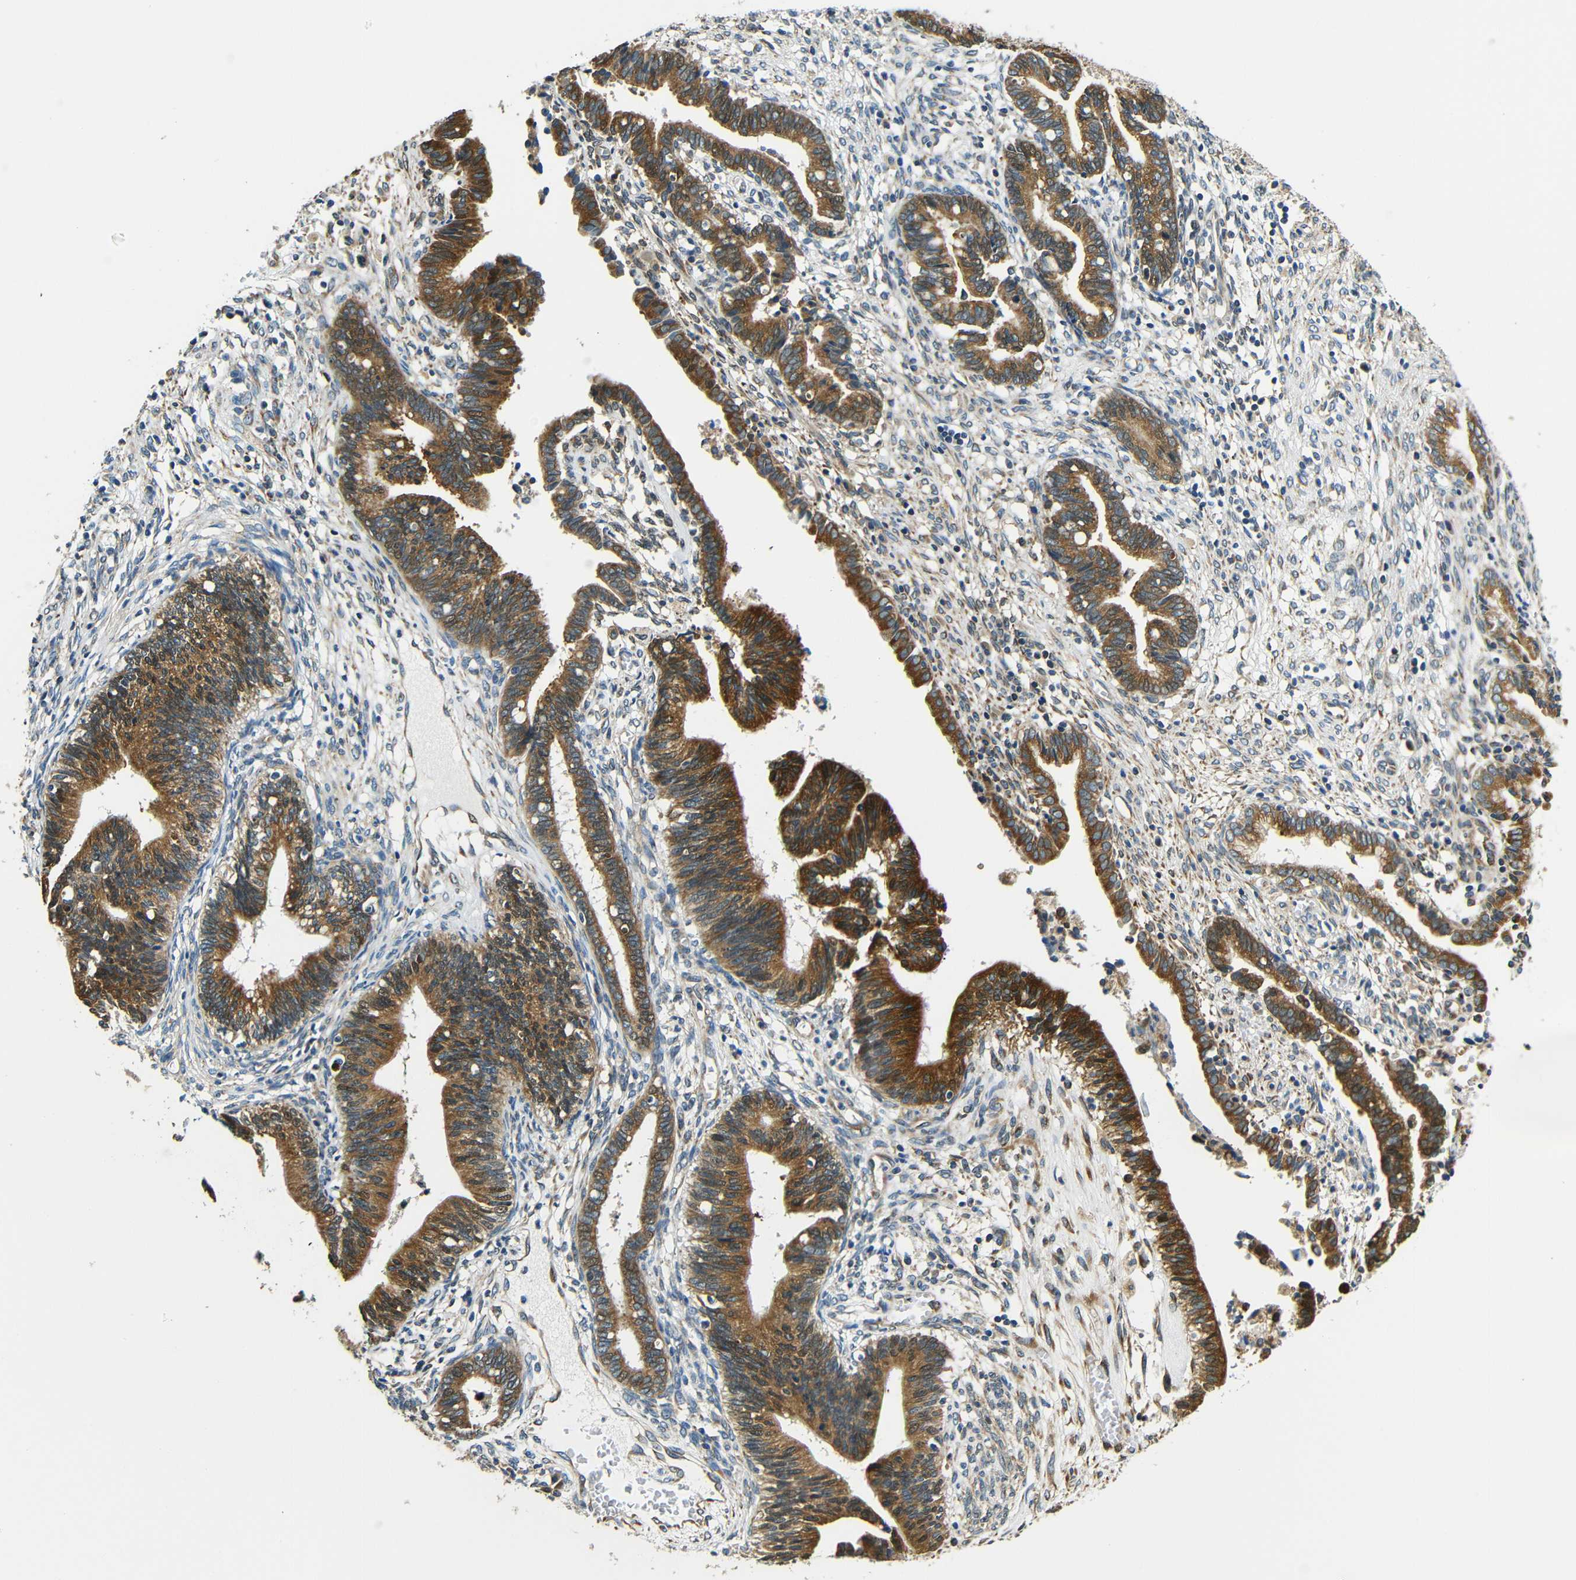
{"staining": {"intensity": "strong", "quantity": ">75%", "location": "cytoplasmic/membranous"}, "tissue": "cervical cancer", "cell_type": "Tumor cells", "image_type": "cancer", "snomed": [{"axis": "morphology", "description": "Adenocarcinoma, NOS"}, {"axis": "topography", "description": "Cervix"}], "caption": "Brown immunohistochemical staining in cervical adenocarcinoma demonstrates strong cytoplasmic/membranous positivity in about >75% of tumor cells.", "gene": "VAPB", "patient": {"sex": "female", "age": 44}}